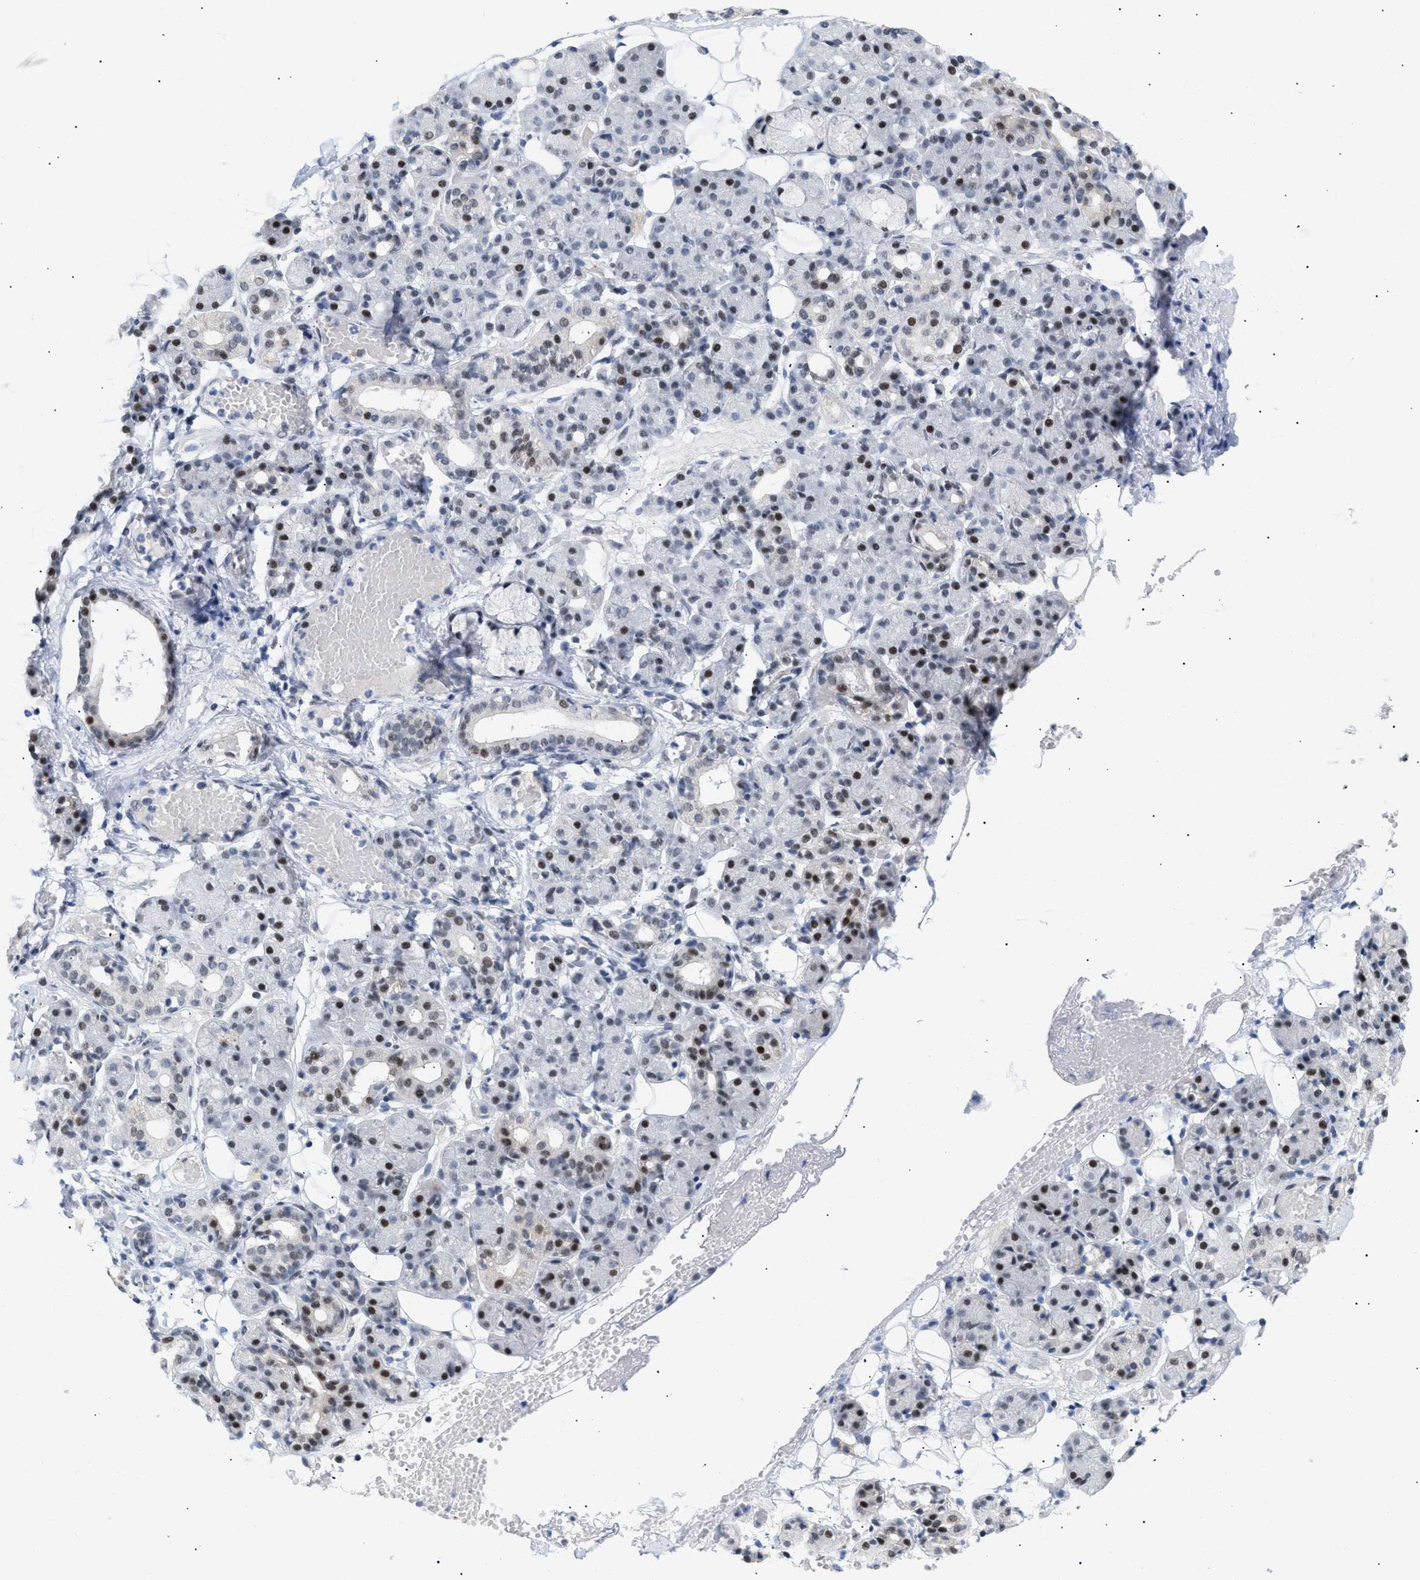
{"staining": {"intensity": "strong", "quantity": "25%-75%", "location": "nuclear"}, "tissue": "salivary gland", "cell_type": "Glandular cells", "image_type": "normal", "snomed": [{"axis": "morphology", "description": "Normal tissue, NOS"}, {"axis": "topography", "description": "Salivary gland"}], "caption": "Glandular cells show high levels of strong nuclear positivity in approximately 25%-75% of cells in normal human salivary gland. The staining is performed using DAB brown chromogen to label protein expression. The nuclei are counter-stained blue using hematoxylin.", "gene": "PPARD", "patient": {"sex": "male", "age": 63}}